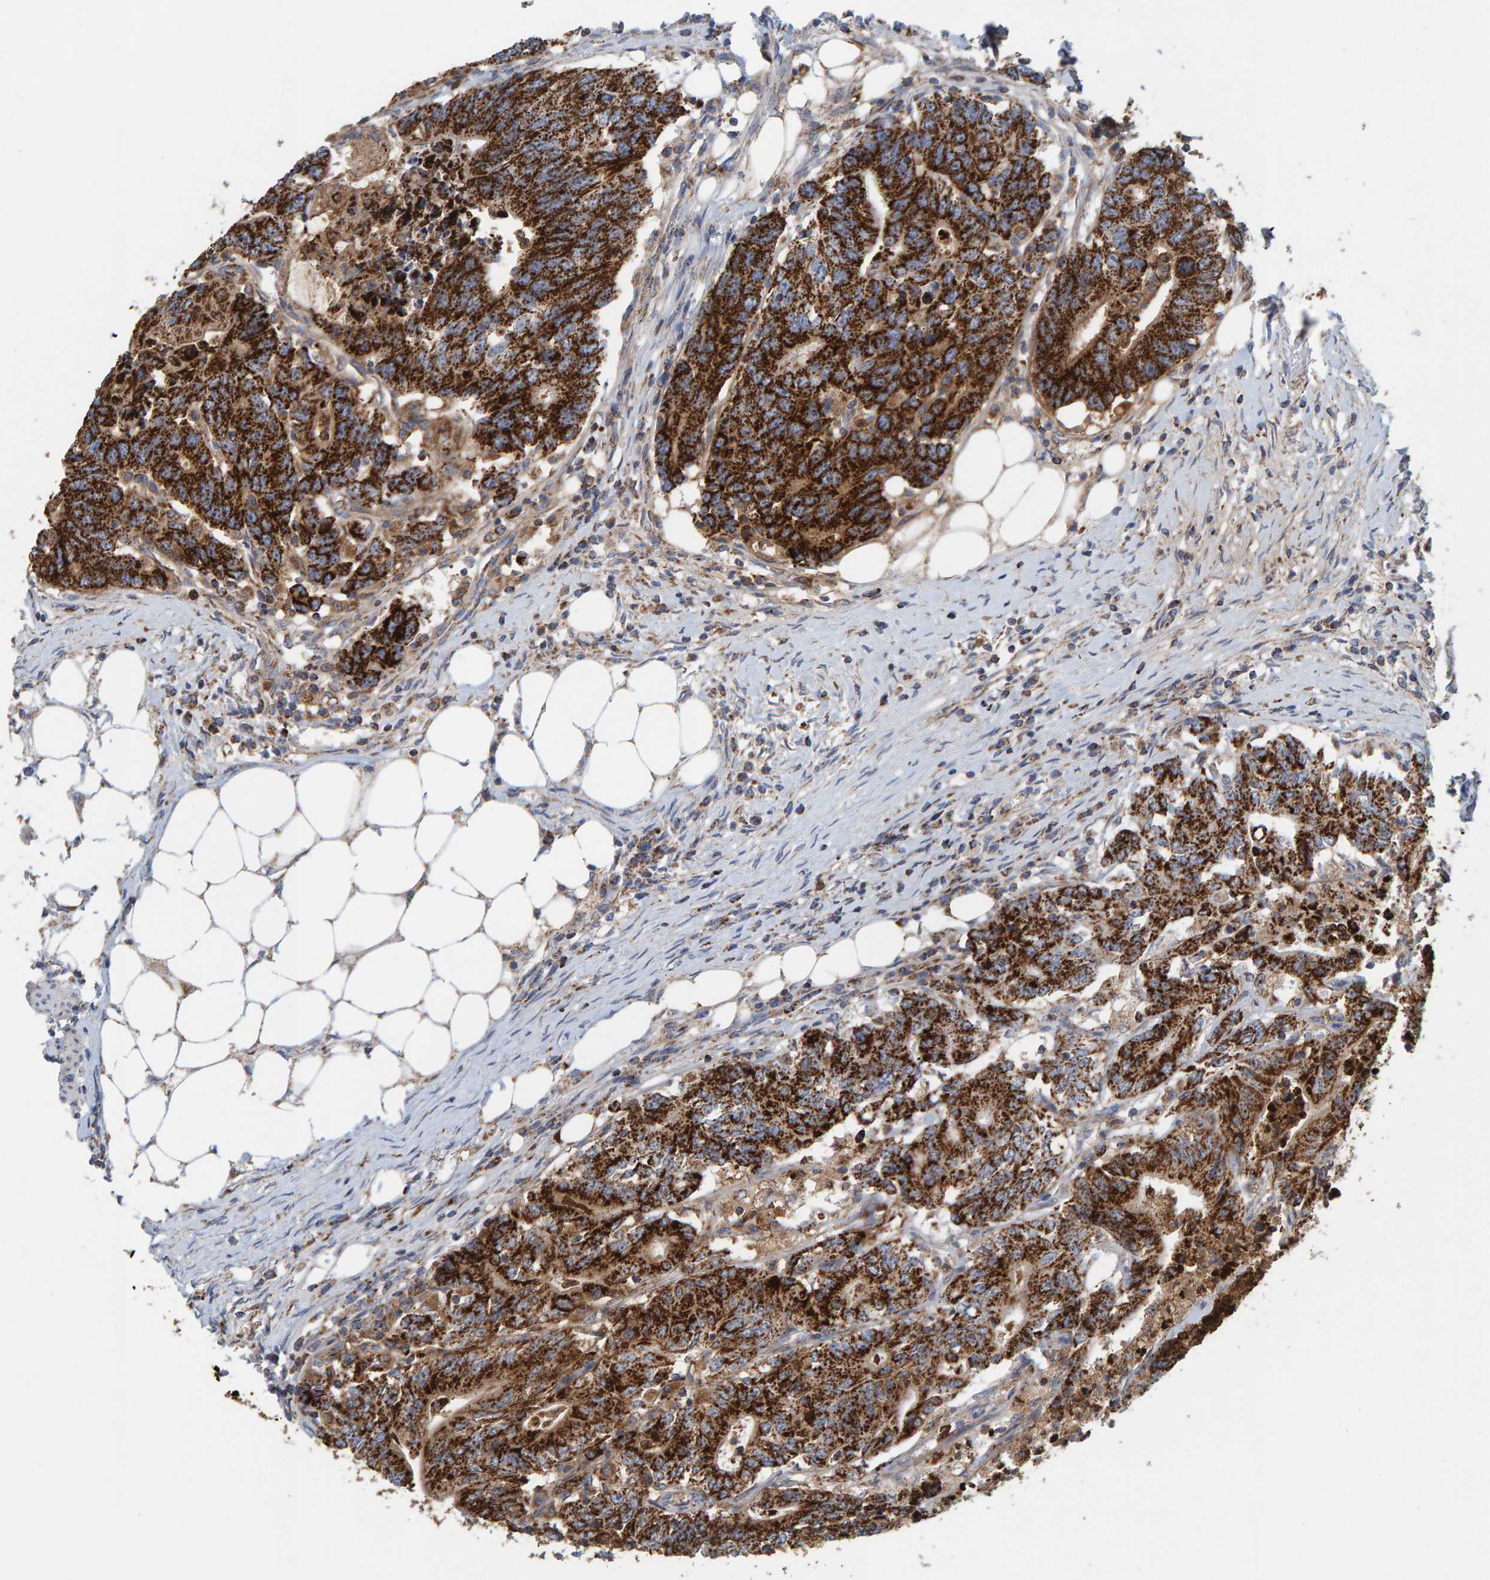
{"staining": {"intensity": "strong", "quantity": ">75%", "location": "cytoplasmic/membranous"}, "tissue": "colorectal cancer", "cell_type": "Tumor cells", "image_type": "cancer", "snomed": [{"axis": "morphology", "description": "Normal tissue, NOS"}, {"axis": "morphology", "description": "Adenocarcinoma, NOS"}, {"axis": "topography", "description": "Rectum"}], "caption": "A micrograph of adenocarcinoma (colorectal) stained for a protein displays strong cytoplasmic/membranous brown staining in tumor cells.", "gene": "B9D1", "patient": {"sex": "female", "age": 66}}